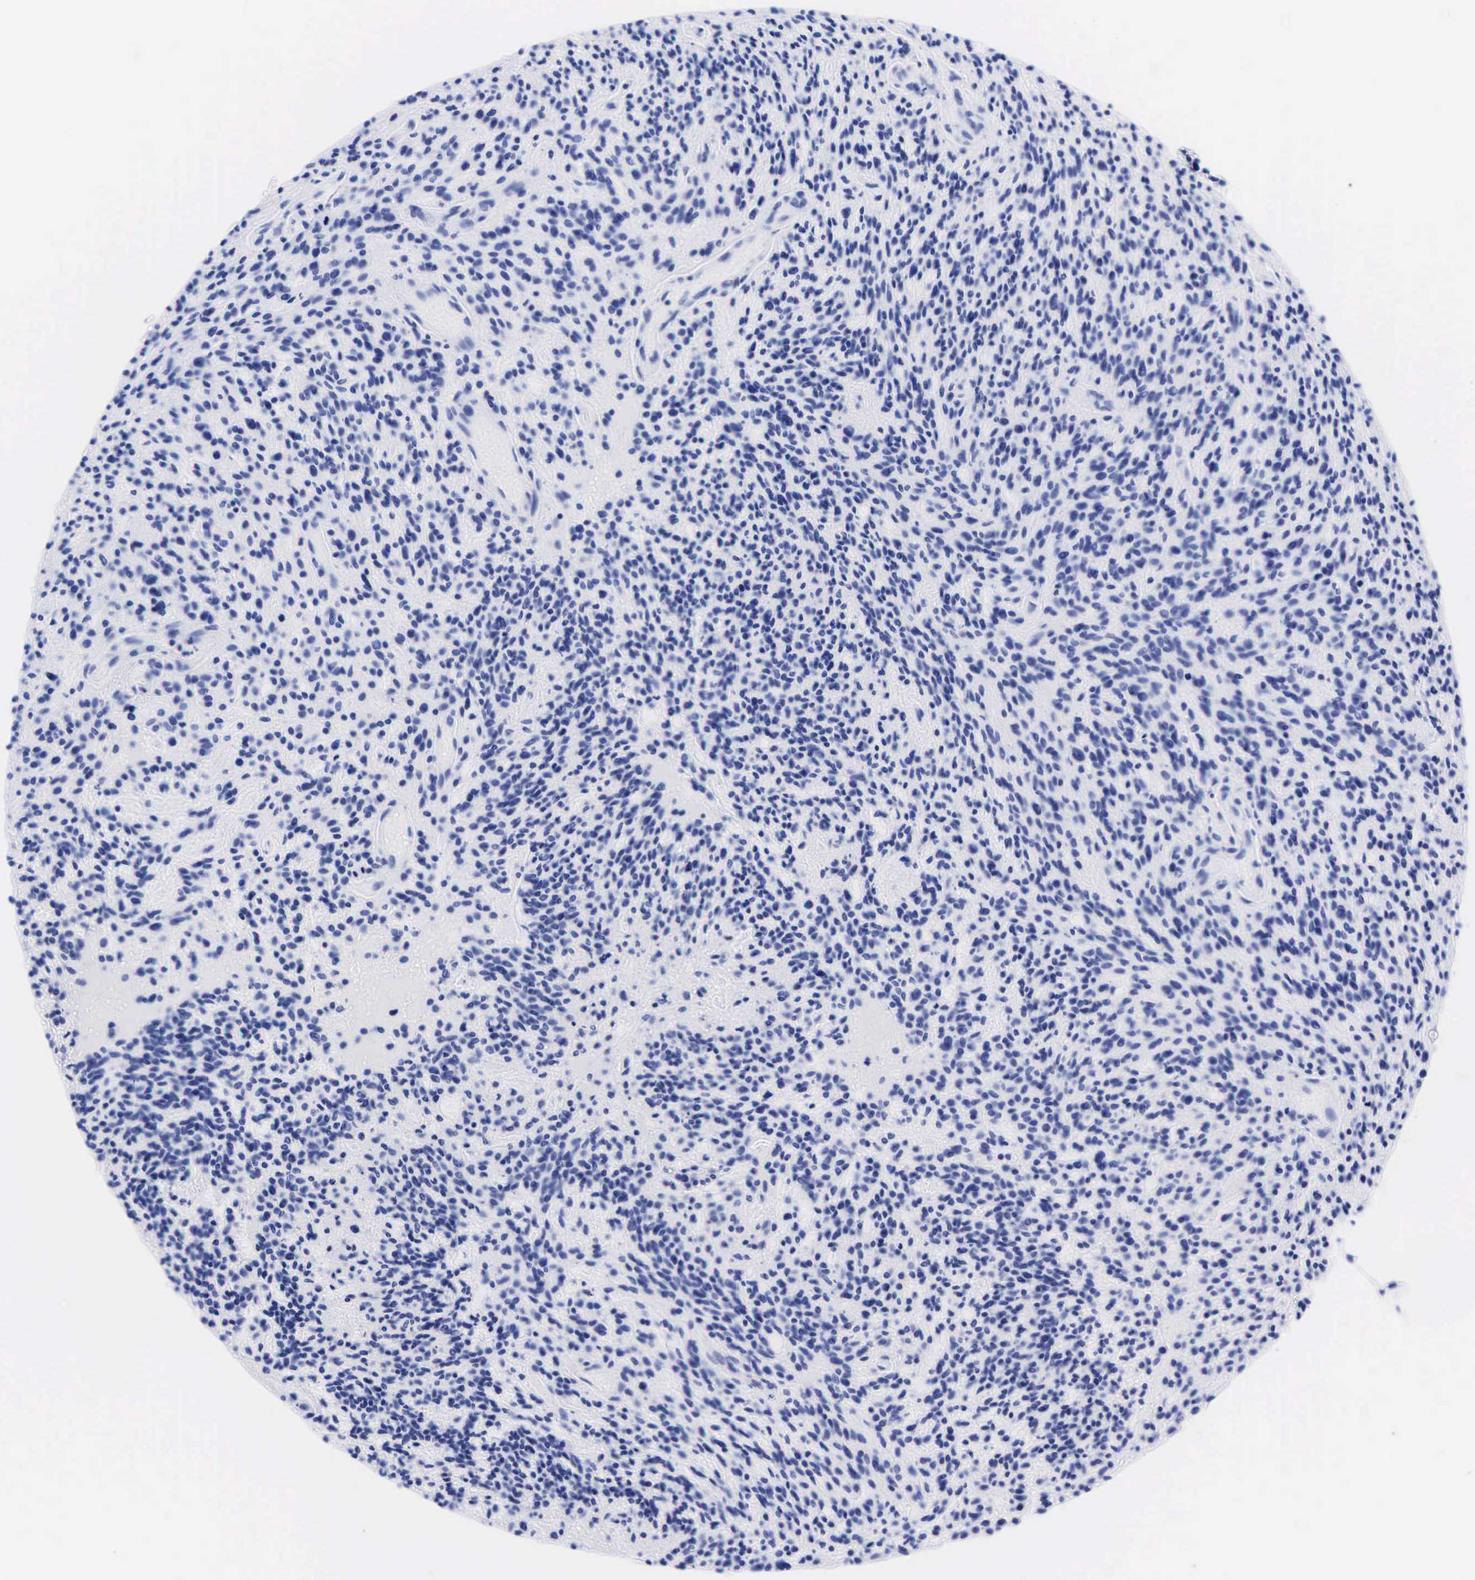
{"staining": {"intensity": "negative", "quantity": "none", "location": "none"}, "tissue": "glioma", "cell_type": "Tumor cells", "image_type": "cancer", "snomed": [{"axis": "morphology", "description": "Glioma, malignant, High grade"}, {"axis": "topography", "description": "Brain"}], "caption": "Tumor cells are negative for protein expression in human high-grade glioma (malignant).", "gene": "CHGA", "patient": {"sex": "female", "age": 13}}